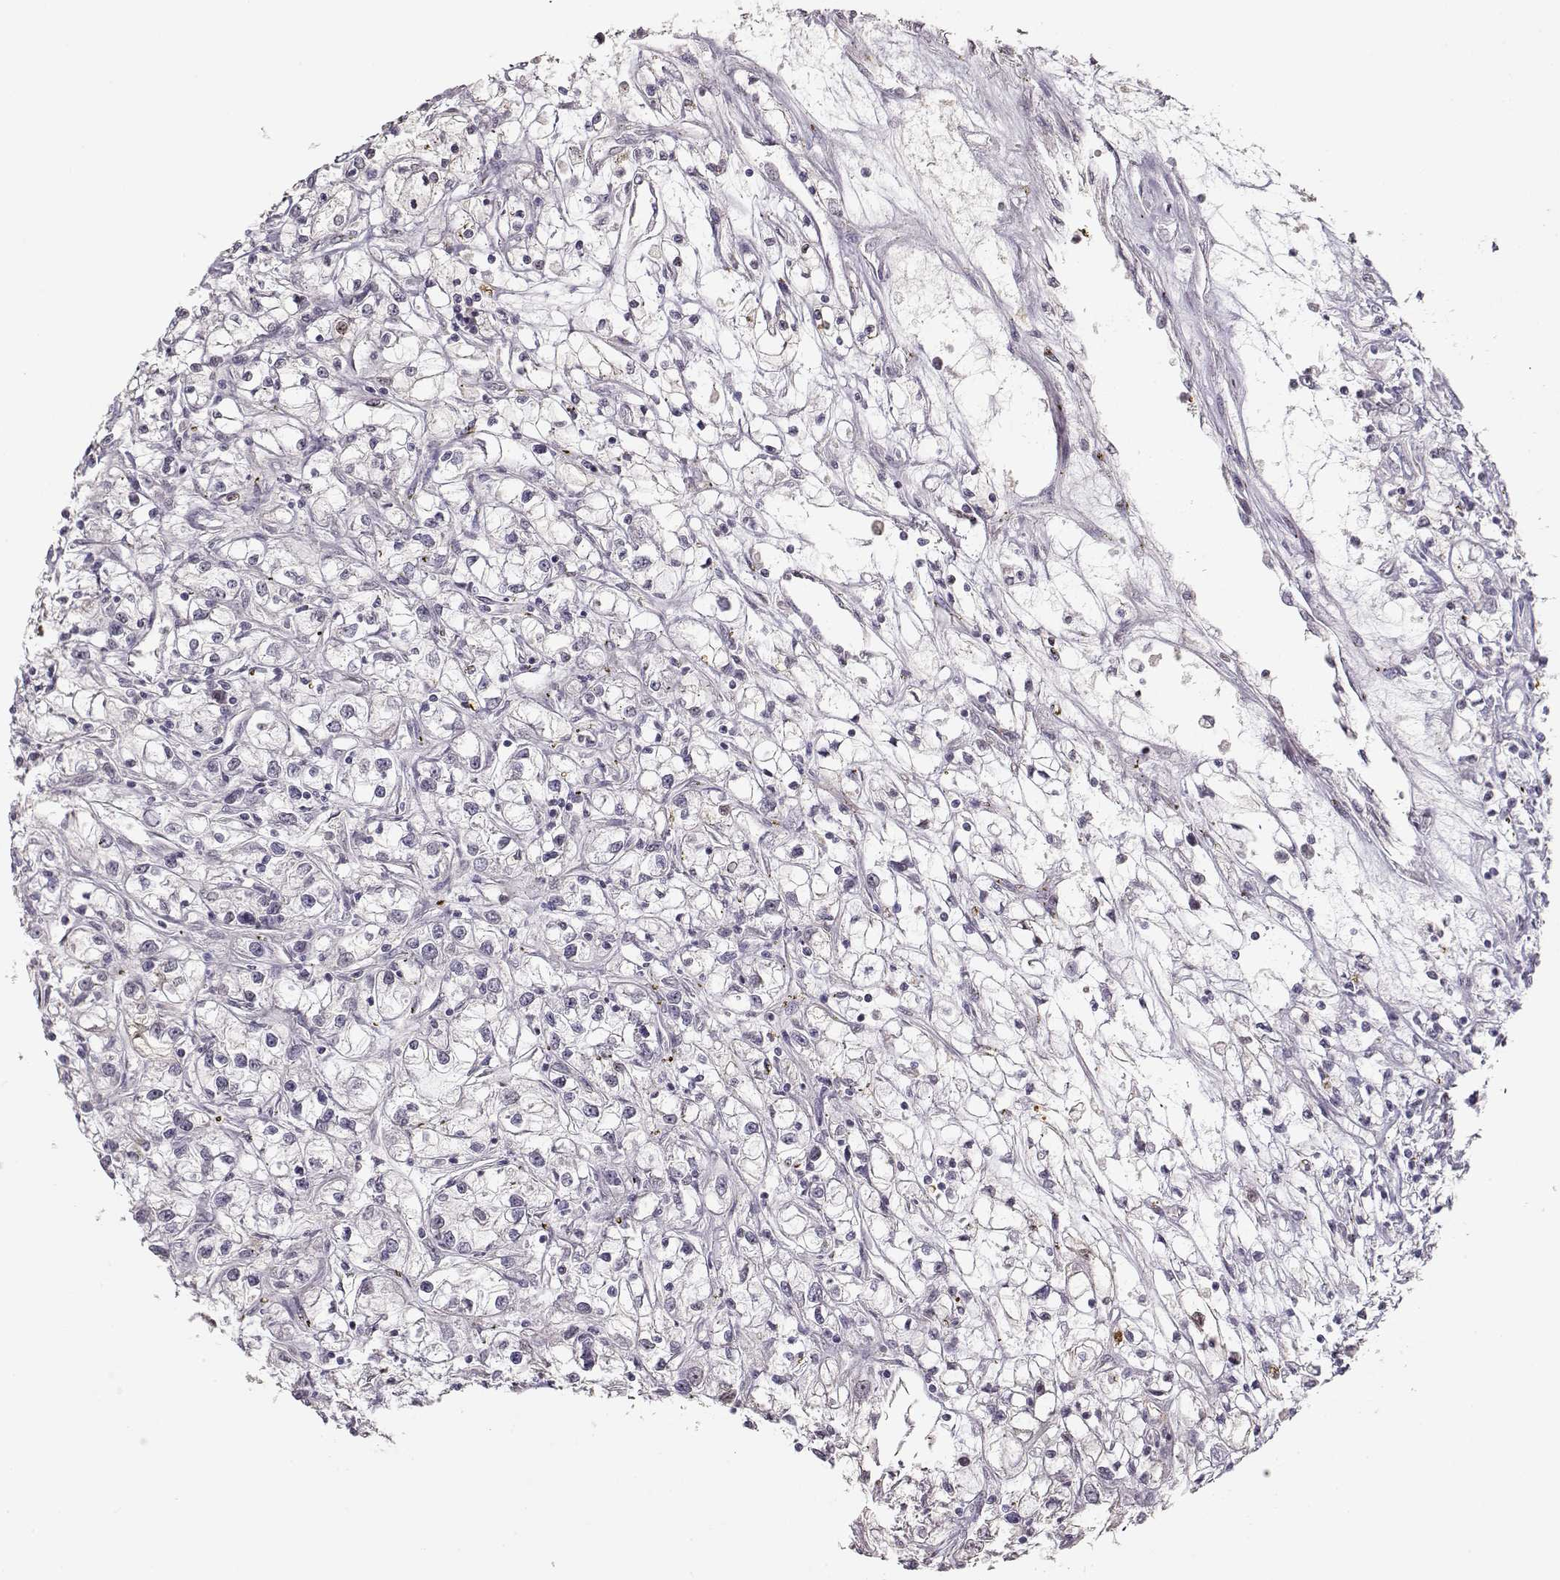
{"staining": {"intensity": "negative", "quantity": "none", "location": "none"}, "tissue": "renal cancer", "cell_type": "Tumor cells", "image_type": "cancer", "snomed": [{"axis": "morphology", "description": "Adenocarcinoma, NOS"}, {"axis": "topography", "description": "Kidney"}], "caption": "IHC of human renal adenocarcinoma exhibits no positivity in tumor cells.", "gene": "S100B", "patient": {"sex": "female", "age": 59}}